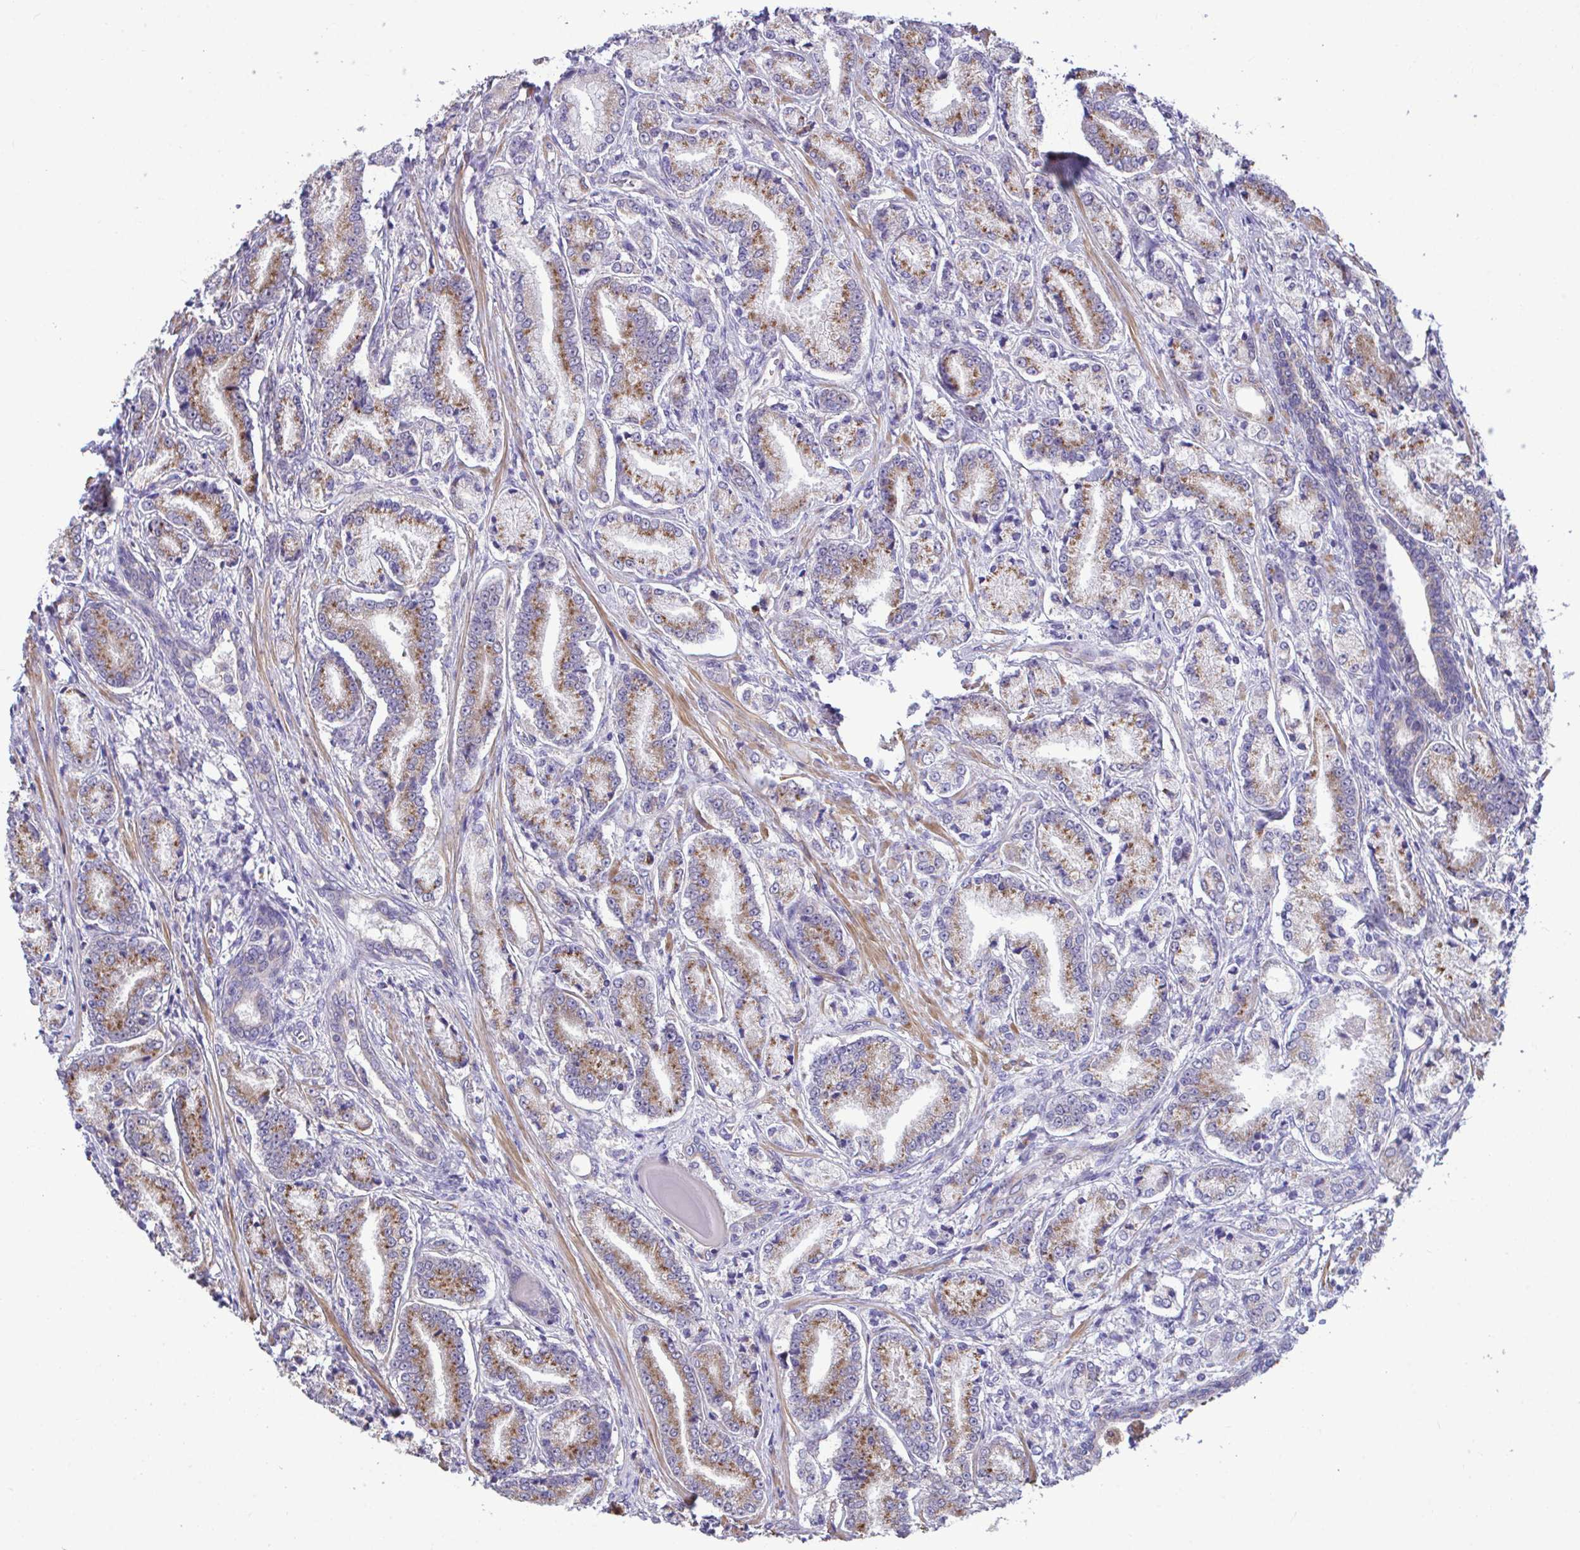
{"staining": {"intensity": "moderate", "quantity": ">75%", "location": "cytoplasmic/membranous"}, "tissue": "prostate cancer", "cell_type": "Tumor cells", "image_type": "cancer", "snomed": [{"axis": "morphology", "description": "Adenocarcinoma, High grade"}, {"axis": "topography", "description": "Prostate and seminal vesicle, NOS"}], "caption": "The image exhibits a brown stain indicating the presence of a protein in the cytoplasmic/membranous of tumor cells in high-grade adenocarcinoma (prostate). (DAB (3,3'-diaminobenzidine) IHC, brown staining for protein, blue staining for nuclei).", "gene": "SARS2", "patient": {"sex": "male", "age": 61}}